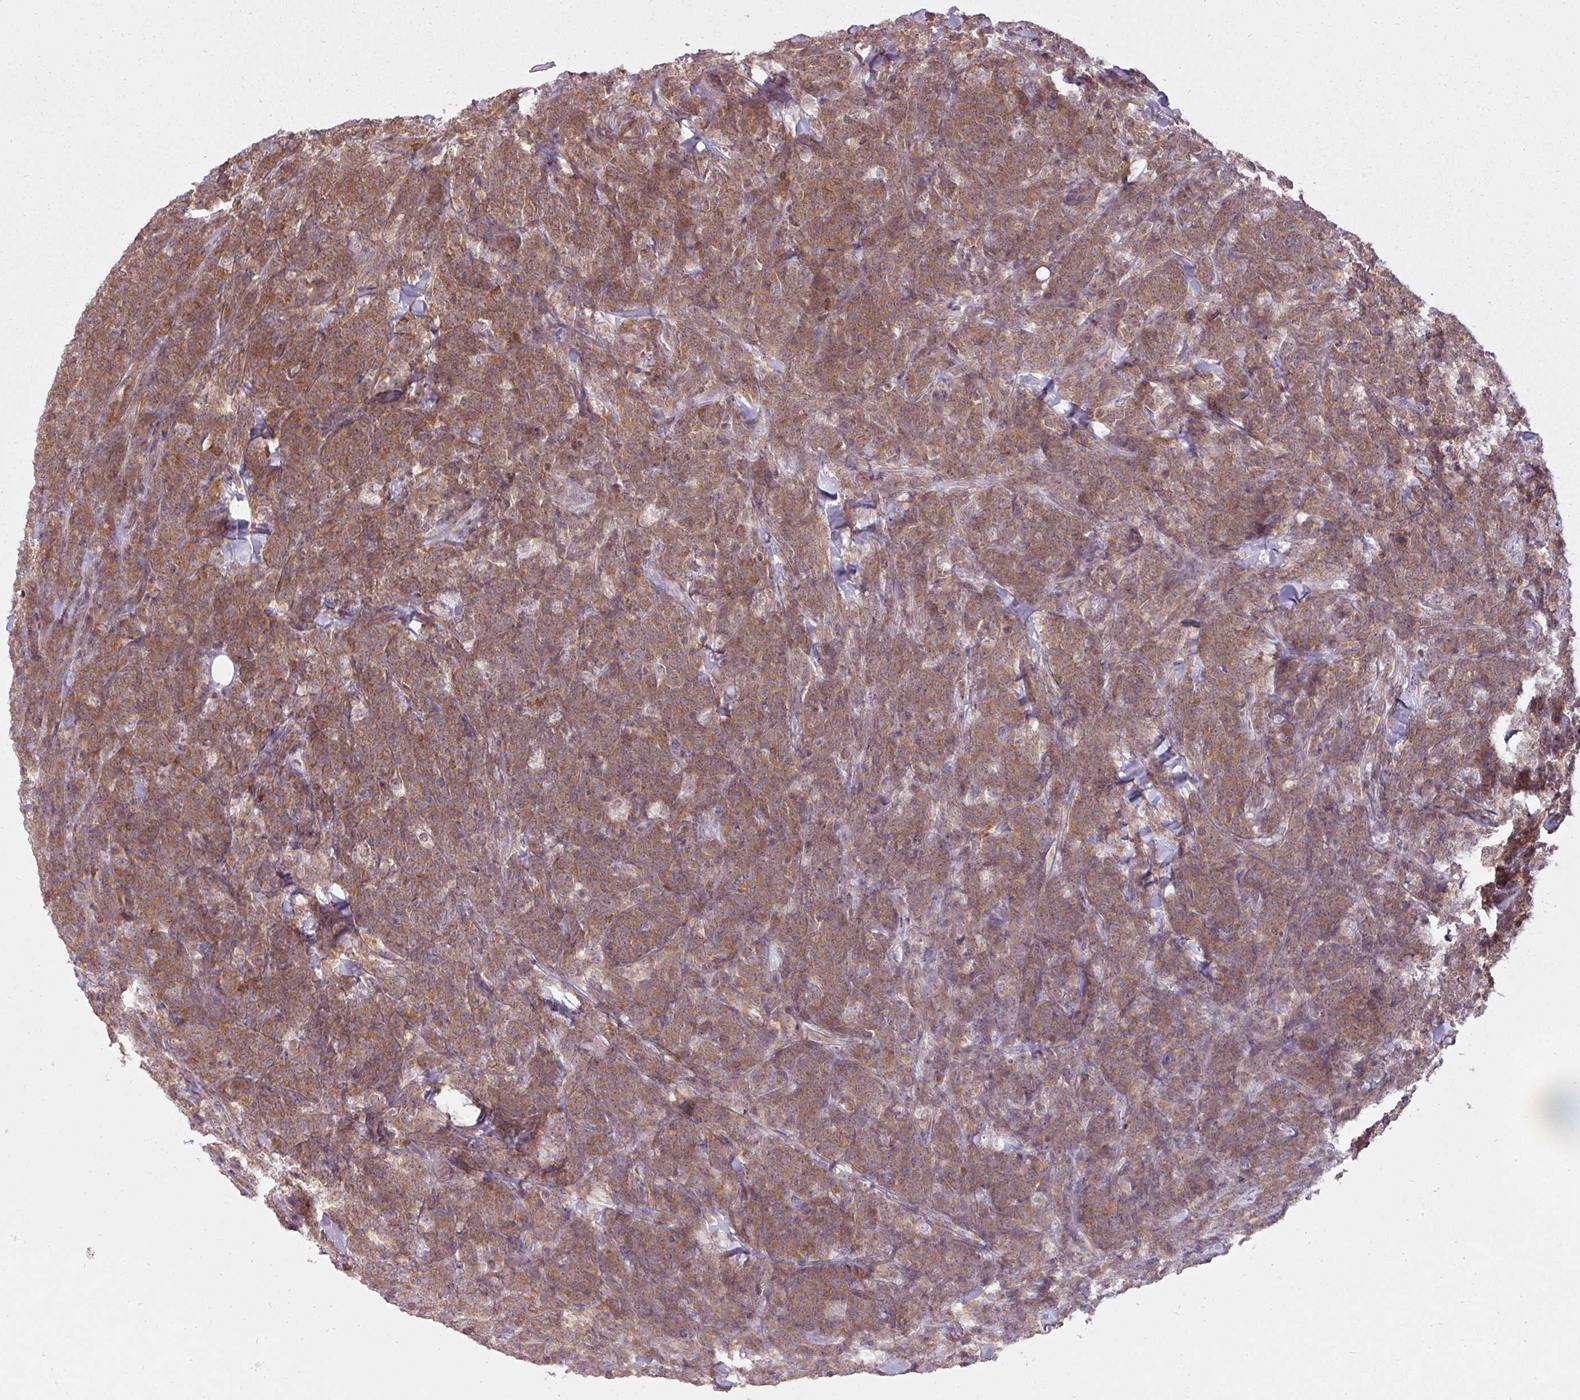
{"staining": {"intensity": "moderate", "quantity": ">75%", "location": "cytoplasmic/membranous"}, "tissue": "lymphoma", "cell_type": "Tumor cells", "image_type": "cancer", "snomed": [{"axis": "morphology", "description": "Malignant lymphoma, non-Hodgkin's type, High grade"}, {"axis": "topography", "description": "Small intestine"}], "caption": "Lymphoma stained with a protein marker shows moderate staining in tumor cells.", "gene": "STK4", "patient": {"sex": "male", "age": 8}}